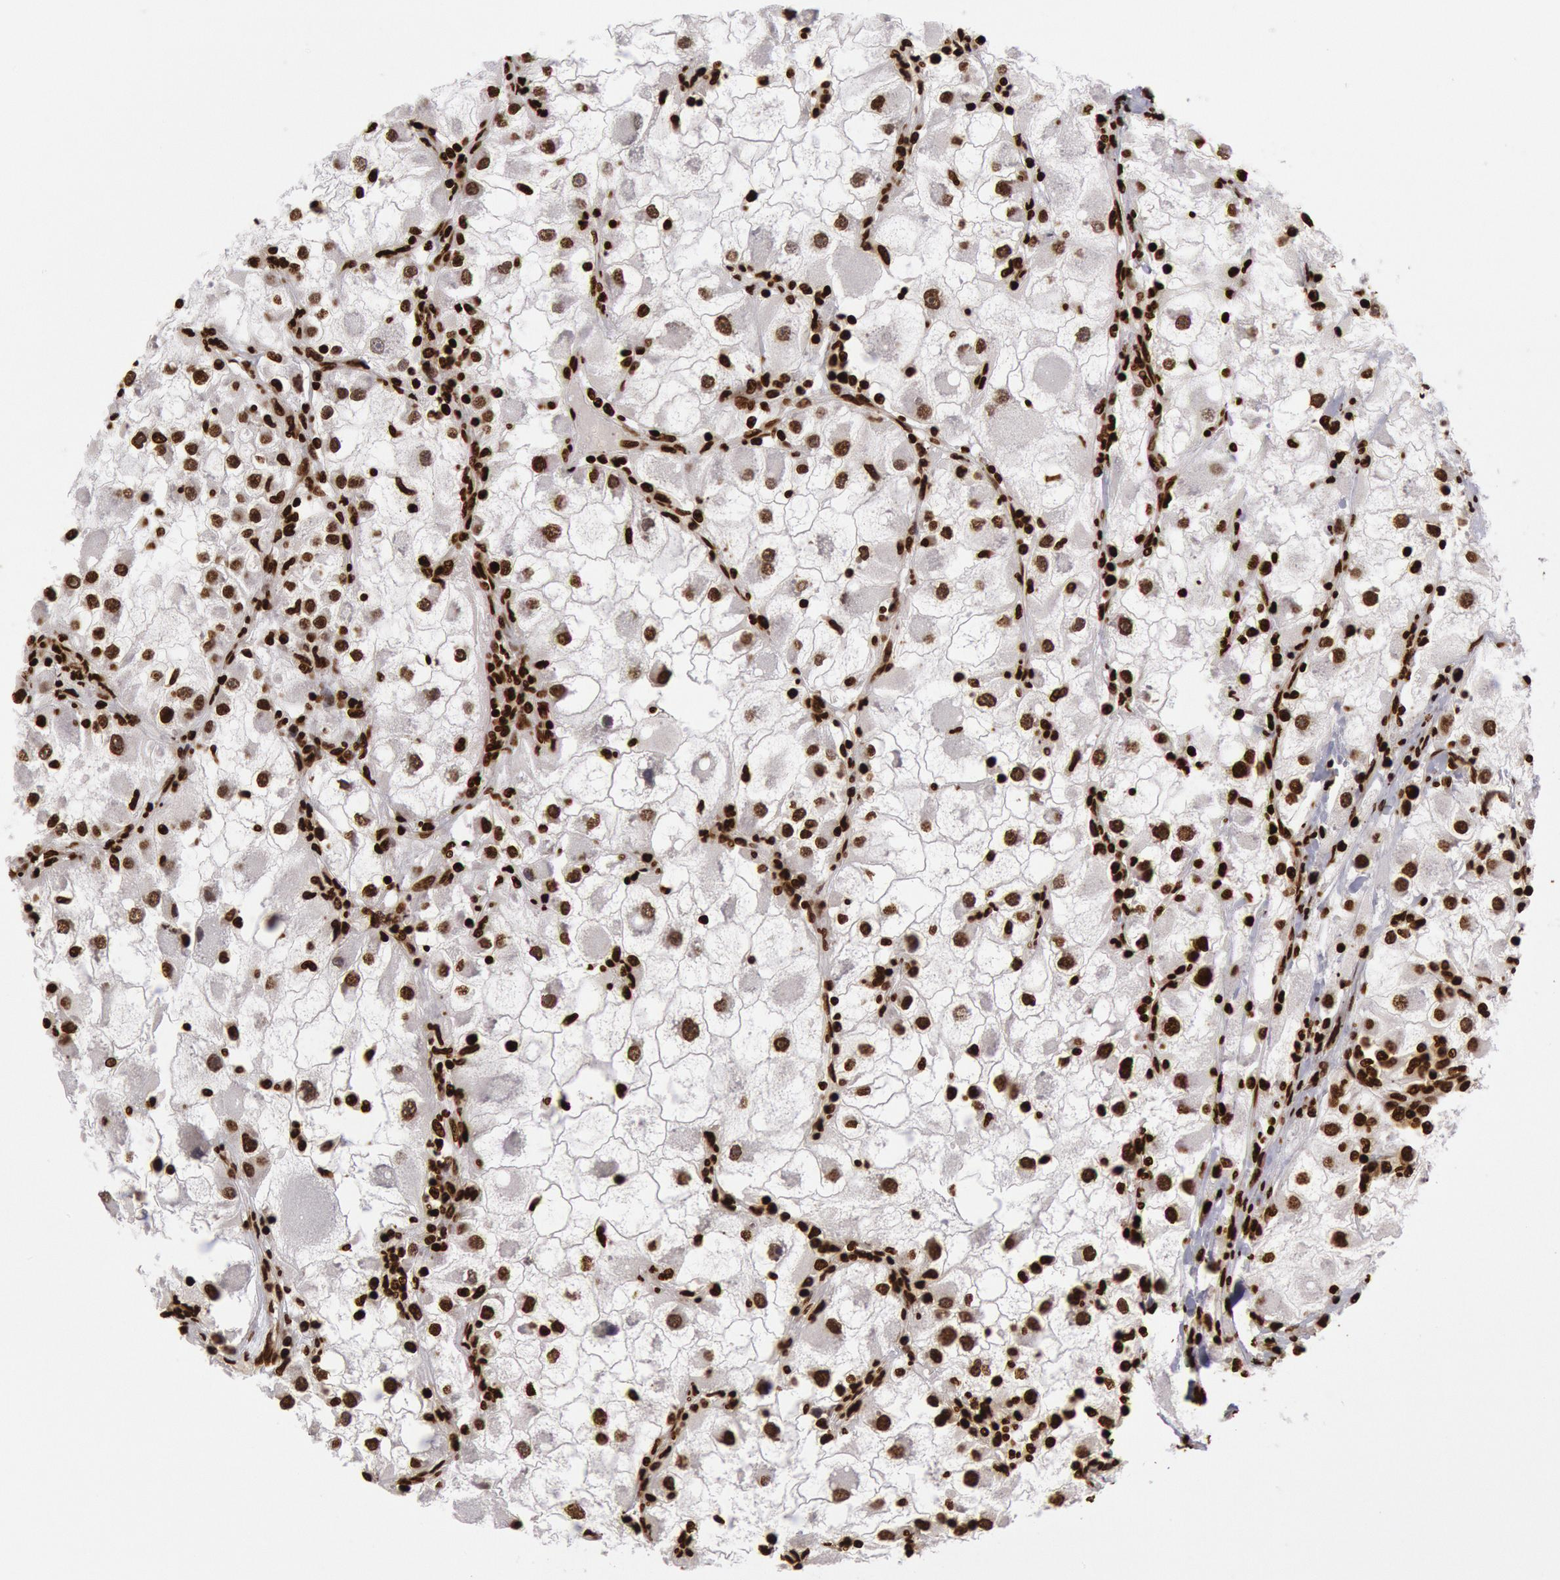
{"staining": {"intensity": "strong", "quantity": ">75%", "location": "nuclear"}, "tissue": "renal cancer", "cell_type": "Tumor cells", "image_type": "cancer", "snomed": [{"axis": "morphology", "description": "Adenocarcinoma, NOS"}, {"axis": "topography", "description": "Kidney"}], "caption": "Tumor cells exhibit strong nuclear expression in about >75% of cells in renal cancer. (IHC, brightfield microscopy, high magnification).", "gene": "H3-4", "patient": {"sex": "female", "age": 73}}